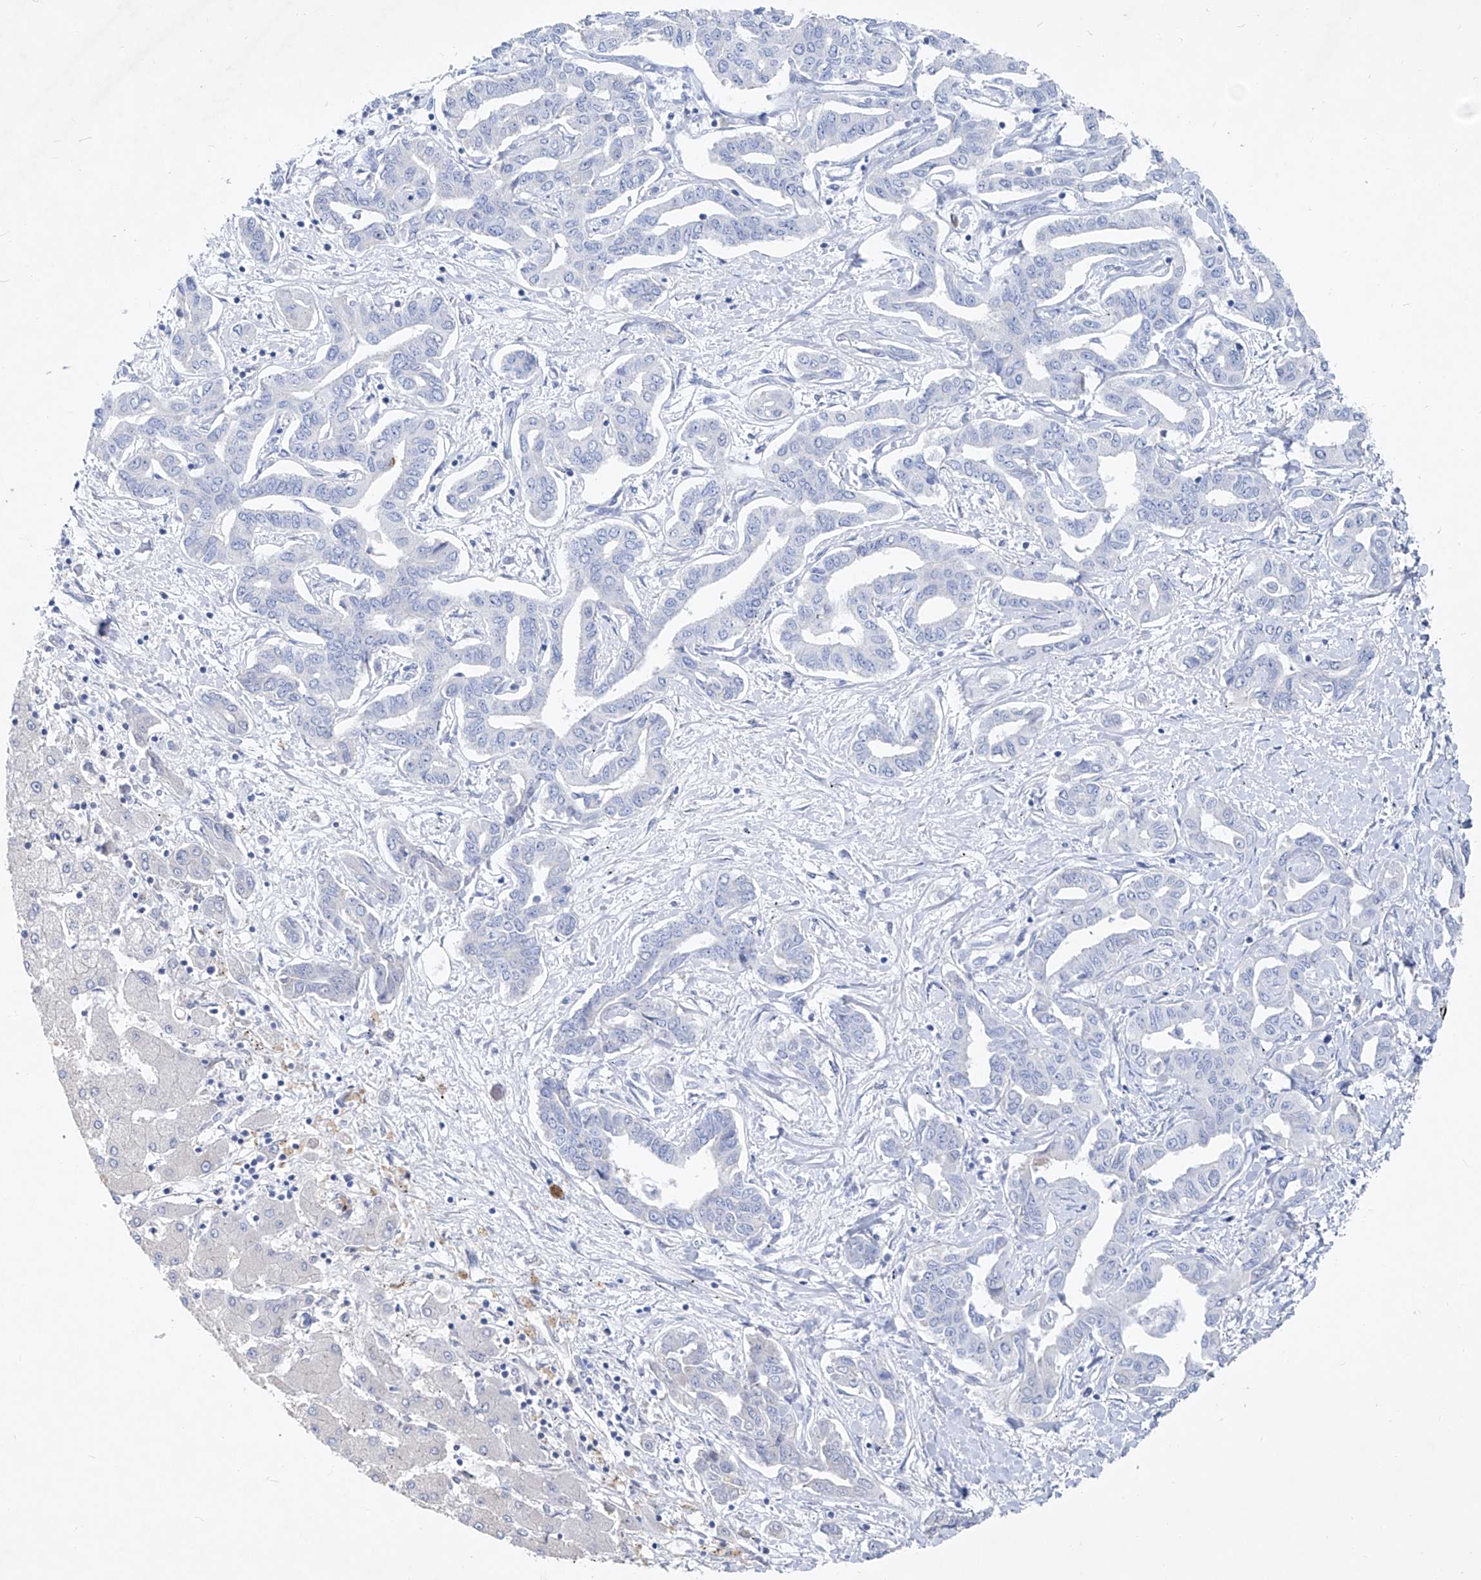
{"staining": {"intensity": "negative", "quantity": "none", "location": "none"}, "tissue": "liver cancer", "cell_type": "Tumor cells", "image_type": "cancer", "snomed": [{"axis": "morphology", "description": "Cholangiocarcinoma"}, {"axis": "topography", "description": "Liver"}], "caption": "Liver cancer was stained to show a protein in brown. There is no significant positivity in tumor cells. (Stains: DAB (3,3'-diaminobenzidine) IHC with hematoxylin counter stain, Microscopy: brightfield microscopy at high magnification).", "gene": "FRS3", "patient": {"sex": "male", "age": 59}}